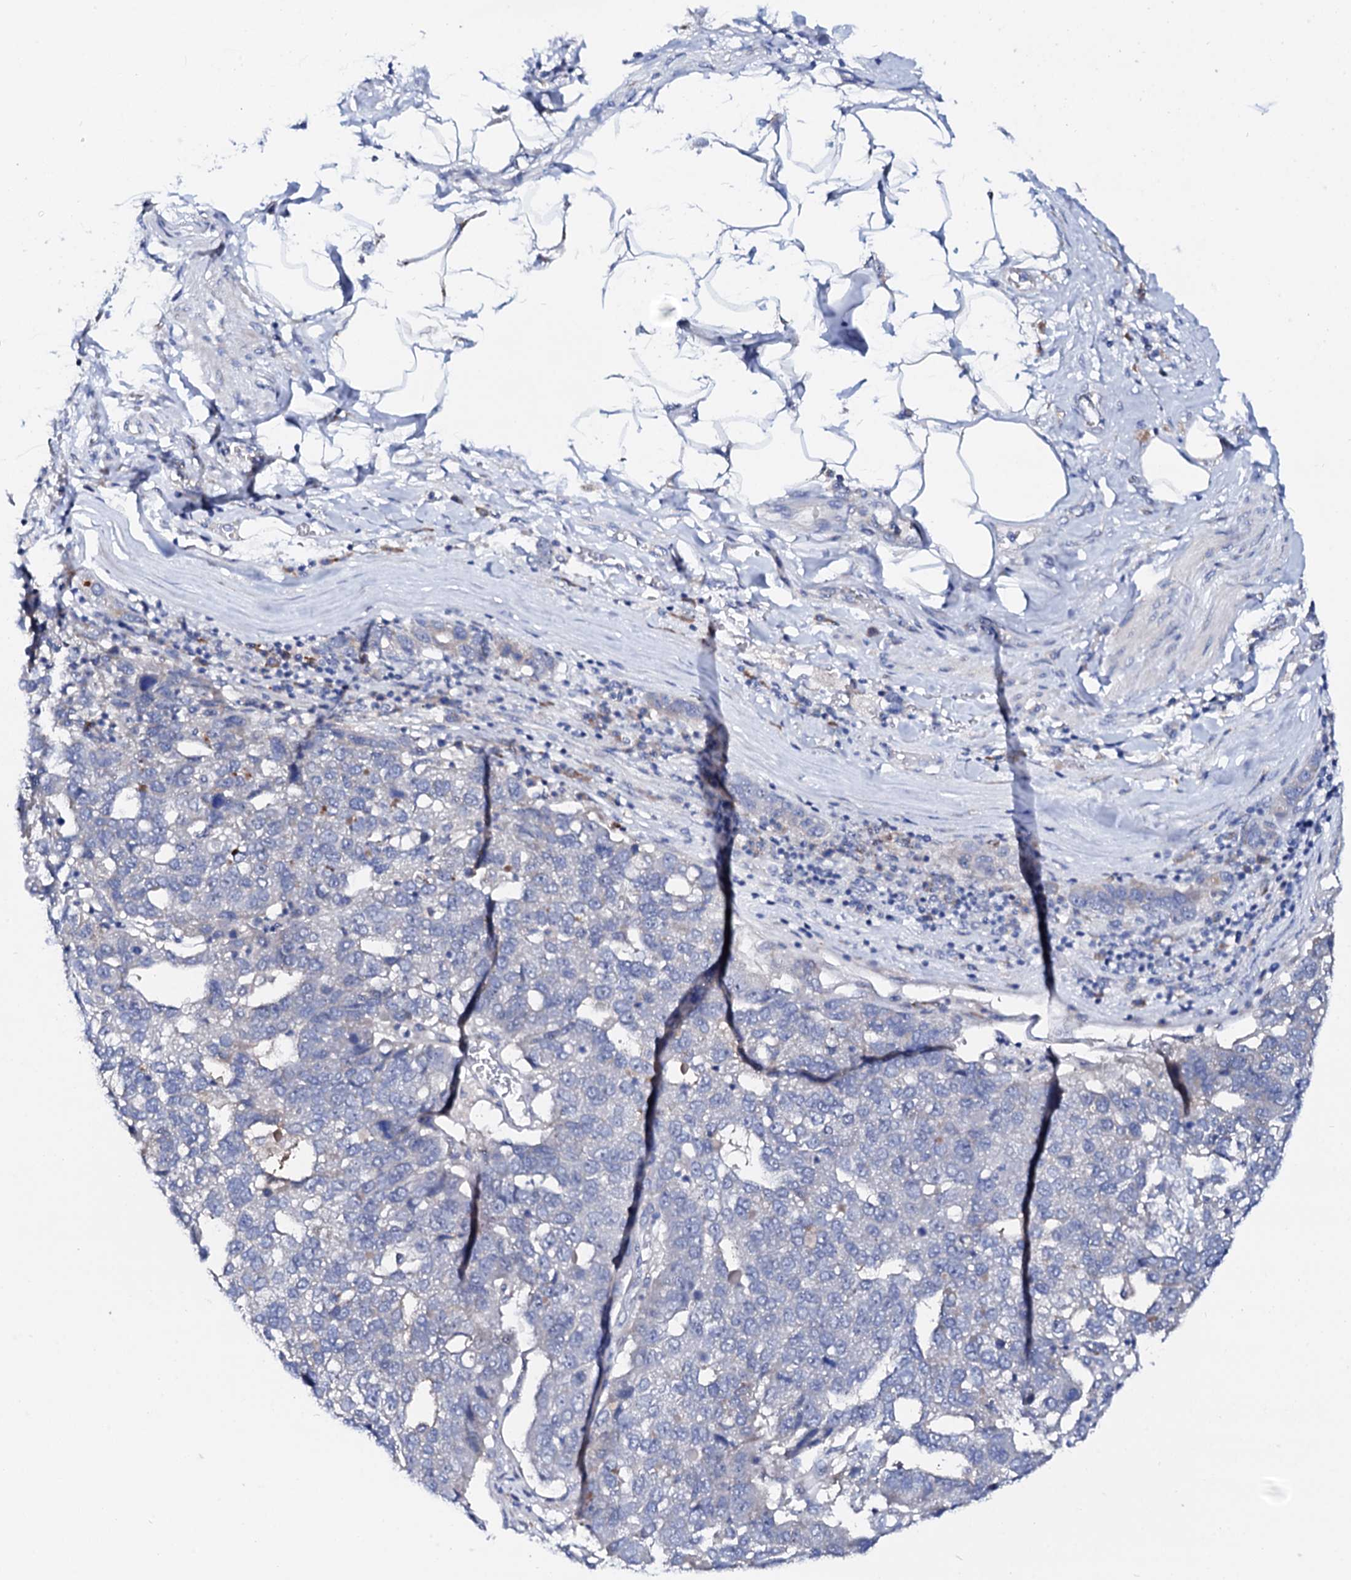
{"staining": {"intensity": "negative", "quantity": "none", "location": "none"}, "tissue": "pancreatic cancer", "cell_type": "Tumor cells", "image_type": "cancer", "snomed": [{"axis": "morphology", "description": "Adenocarcinoma, NOS"}, {"axis": "topography", "description": "Pancreas"}], "caption": "This is an immunohistochemistry (IHC) photomicrograph of pancreatic cancer (adenocarcinoma). There is no positivity in tumor cells.", "gene": "BTBD16", "patient": {"sex": "female", "age": 61}}